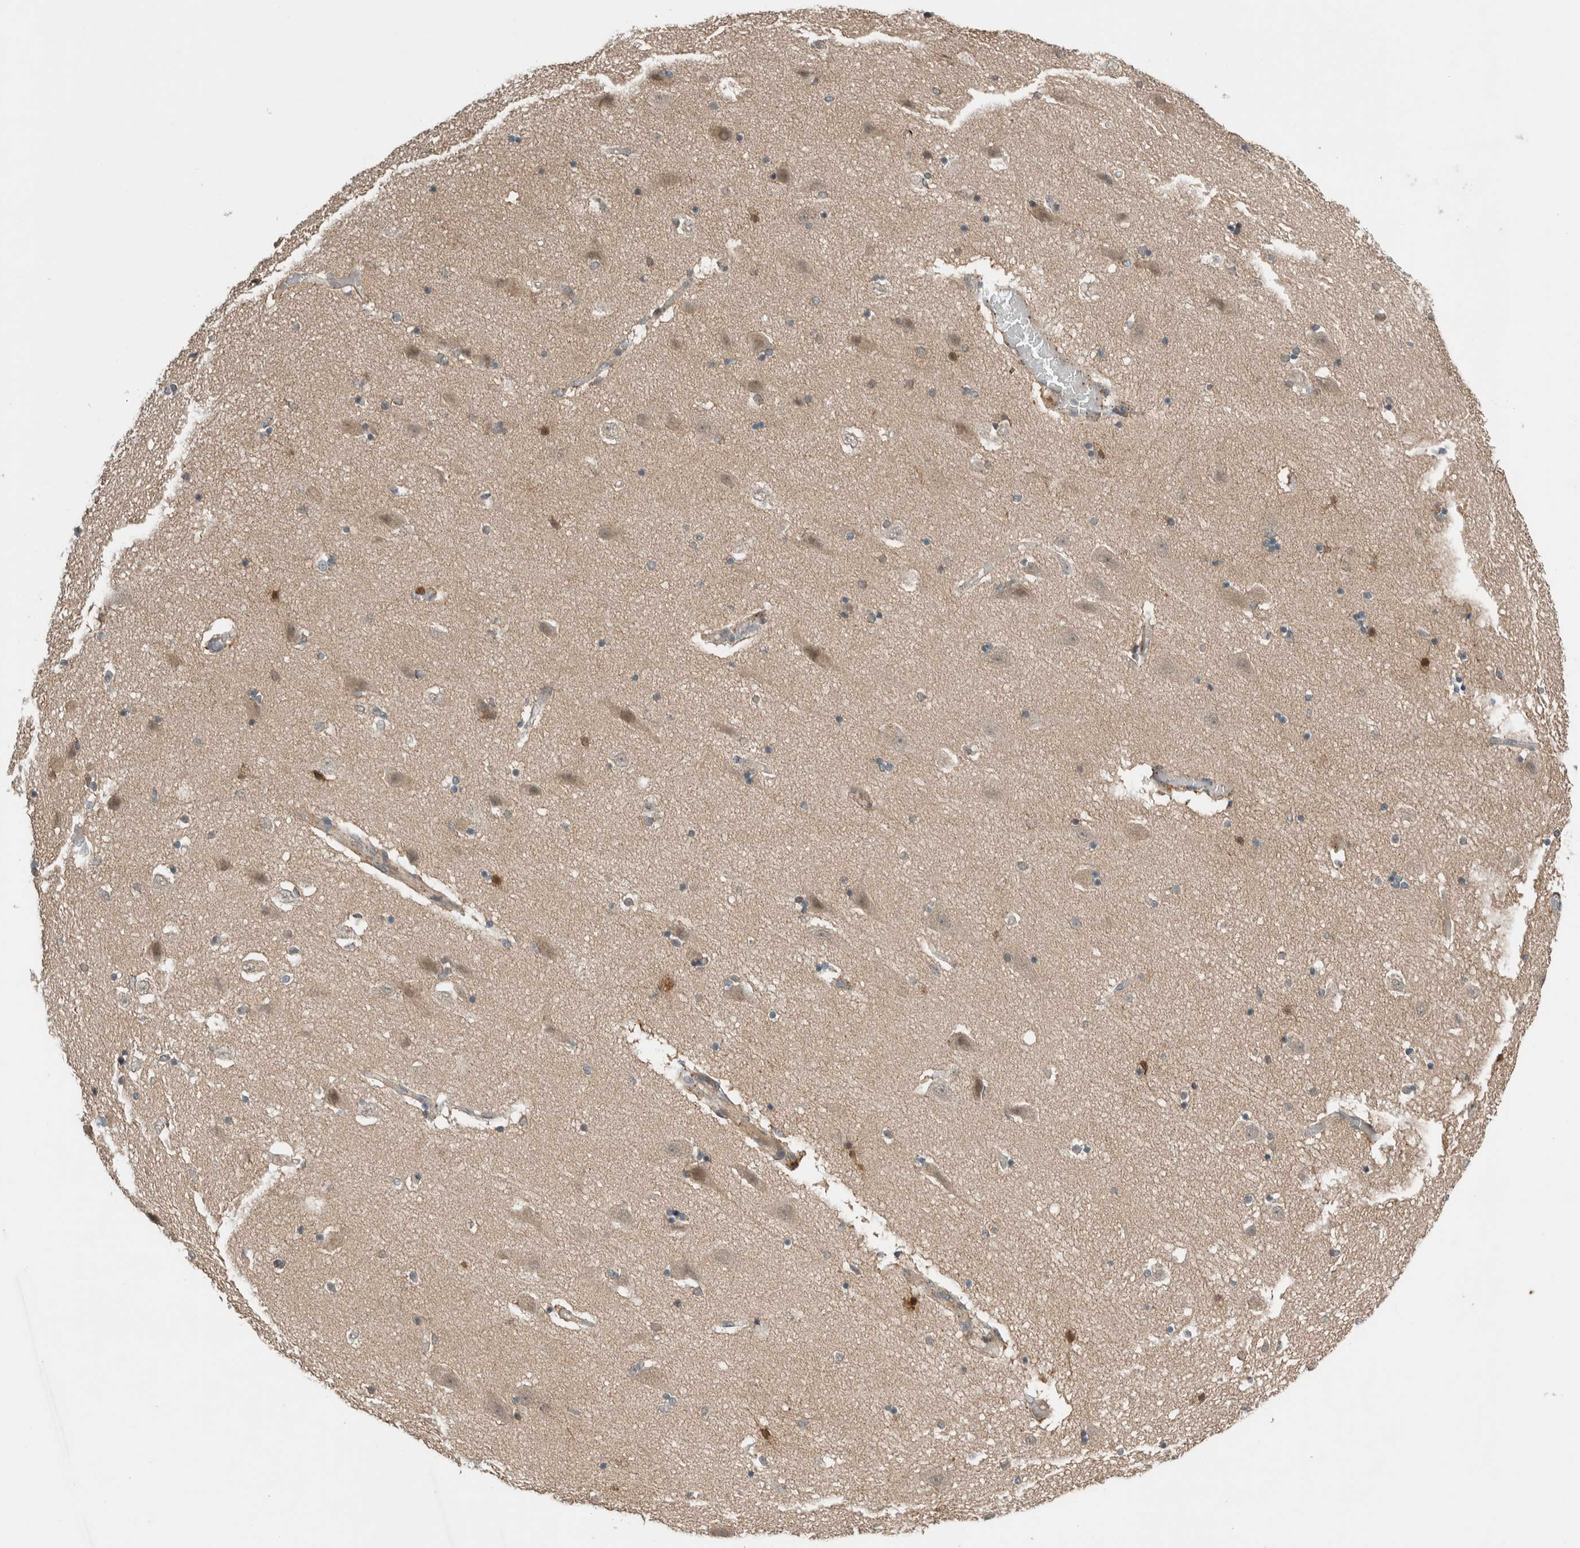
{"staining": {"intensity": "moderate", "quantity": "<25%", "location": "cytoplasmic/membranous,nuclear"}, "tissue": "hippocampus", "cell_type": "Glial cells", "image_type": "normal", "snomed": [{"axis": "morphology", "description": "Normal tissue, NOS"}, {"axis": "topography", "description": "Hippocampus"}], "caption": "A histopathology image of hippocampus stained for a protein displays moderate cytoplasmic/membranous,nuclear brown staining in glial cells.", "gene": "CTBP2", "patient": {"sex": "female", "age": 54}}